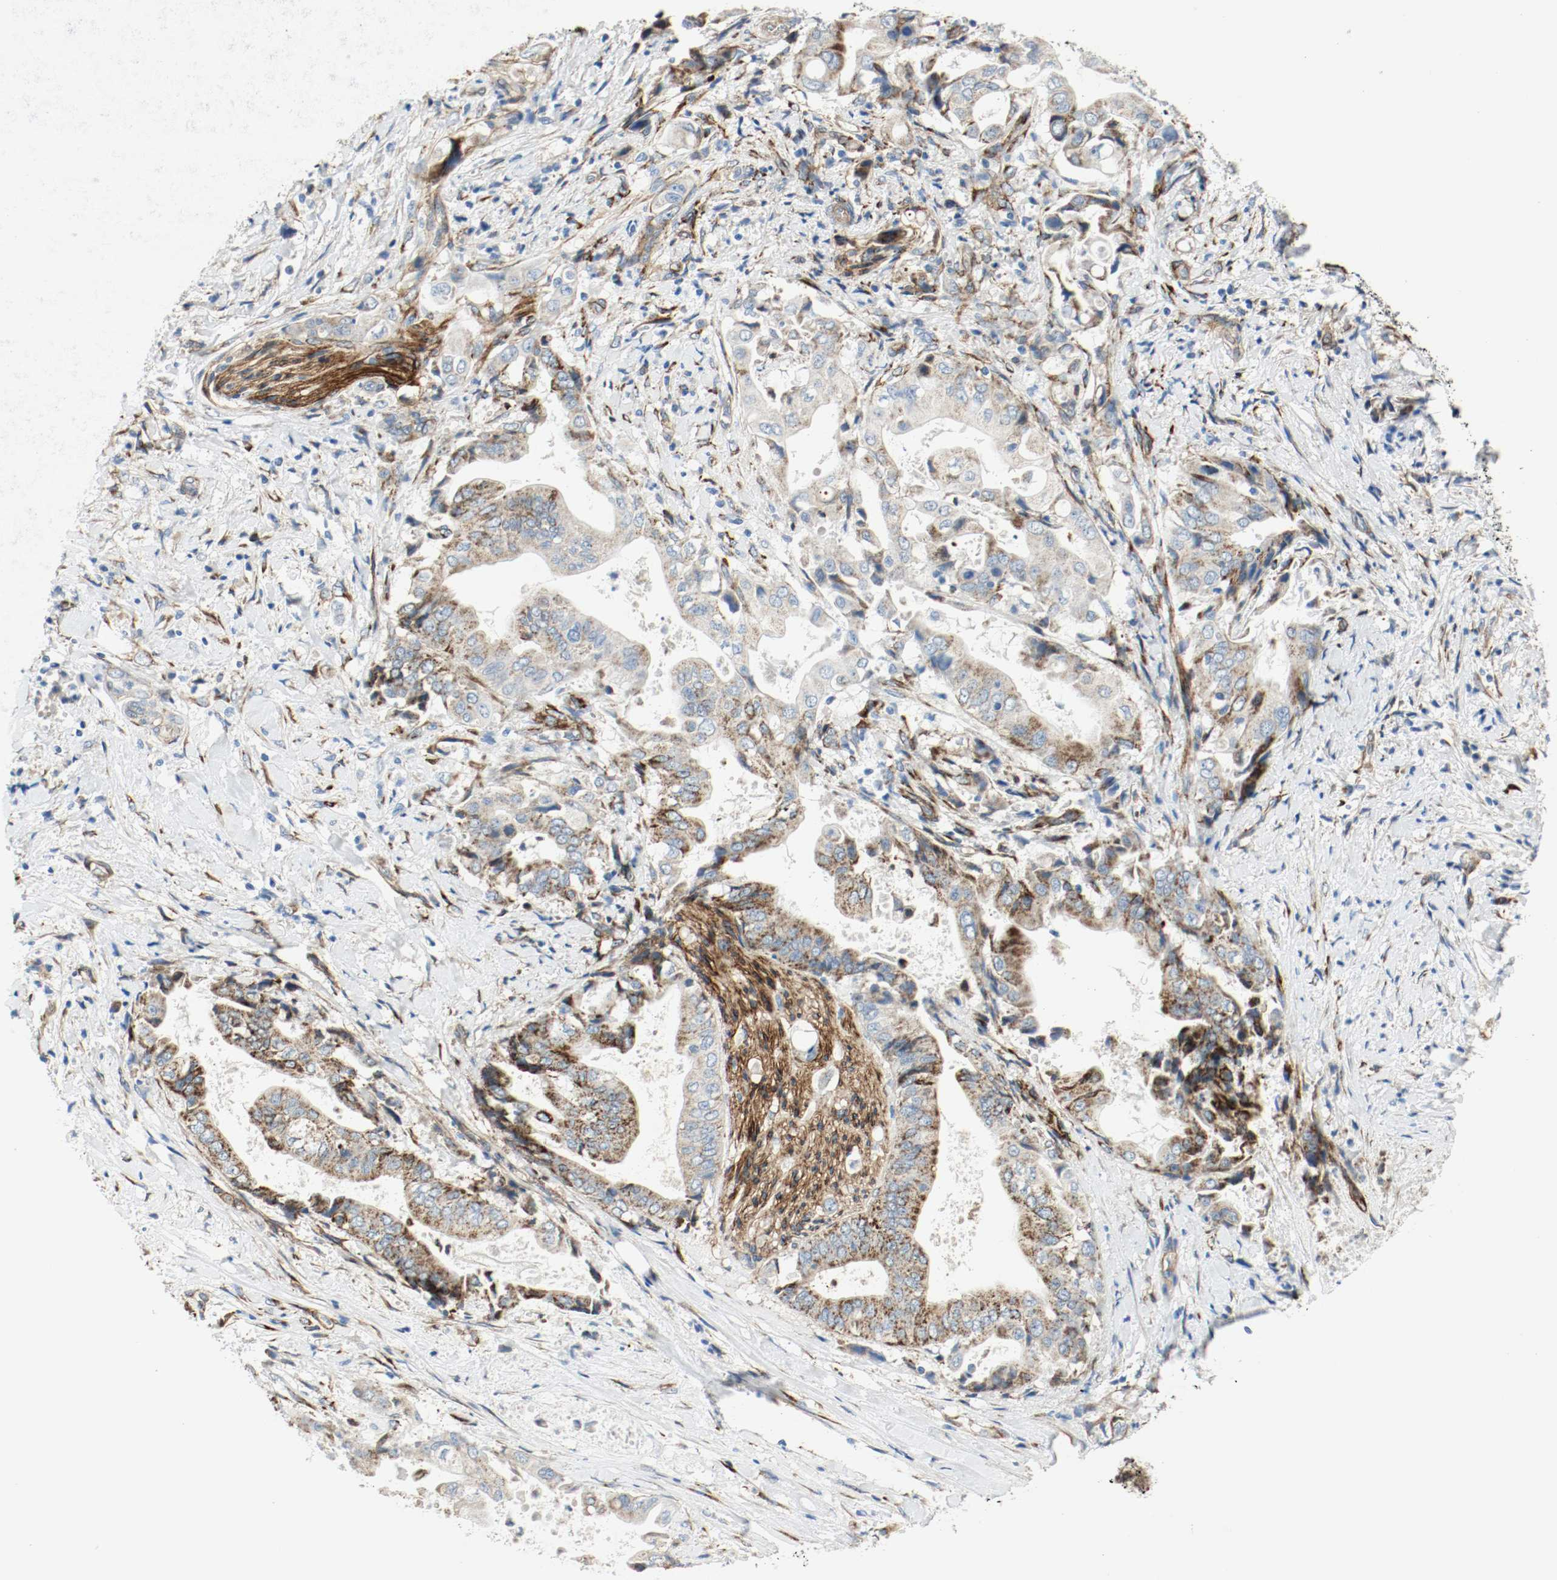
{"staining": {"intensity": "moderate", "quantity": "25%-75%", "location": "cytoplasmic/membranous"}, "tissue": "liver cancer", "cell_type": "Tumor cells", "image_type": "cancer", "snomed": [{"axis": "morphology", "description": "Cholangiocarcinoma"}, {"axis": "topography", "description": "Liver"}], "caption": "This is a micrograph of IHC staining of liver cancer (cholangiocarcinoma), which shows moderate staining in the cytoplasmic/membranous of tumor cells.", "gene": "LAMB1", "patient": {"sex": "male", "age": 58}}